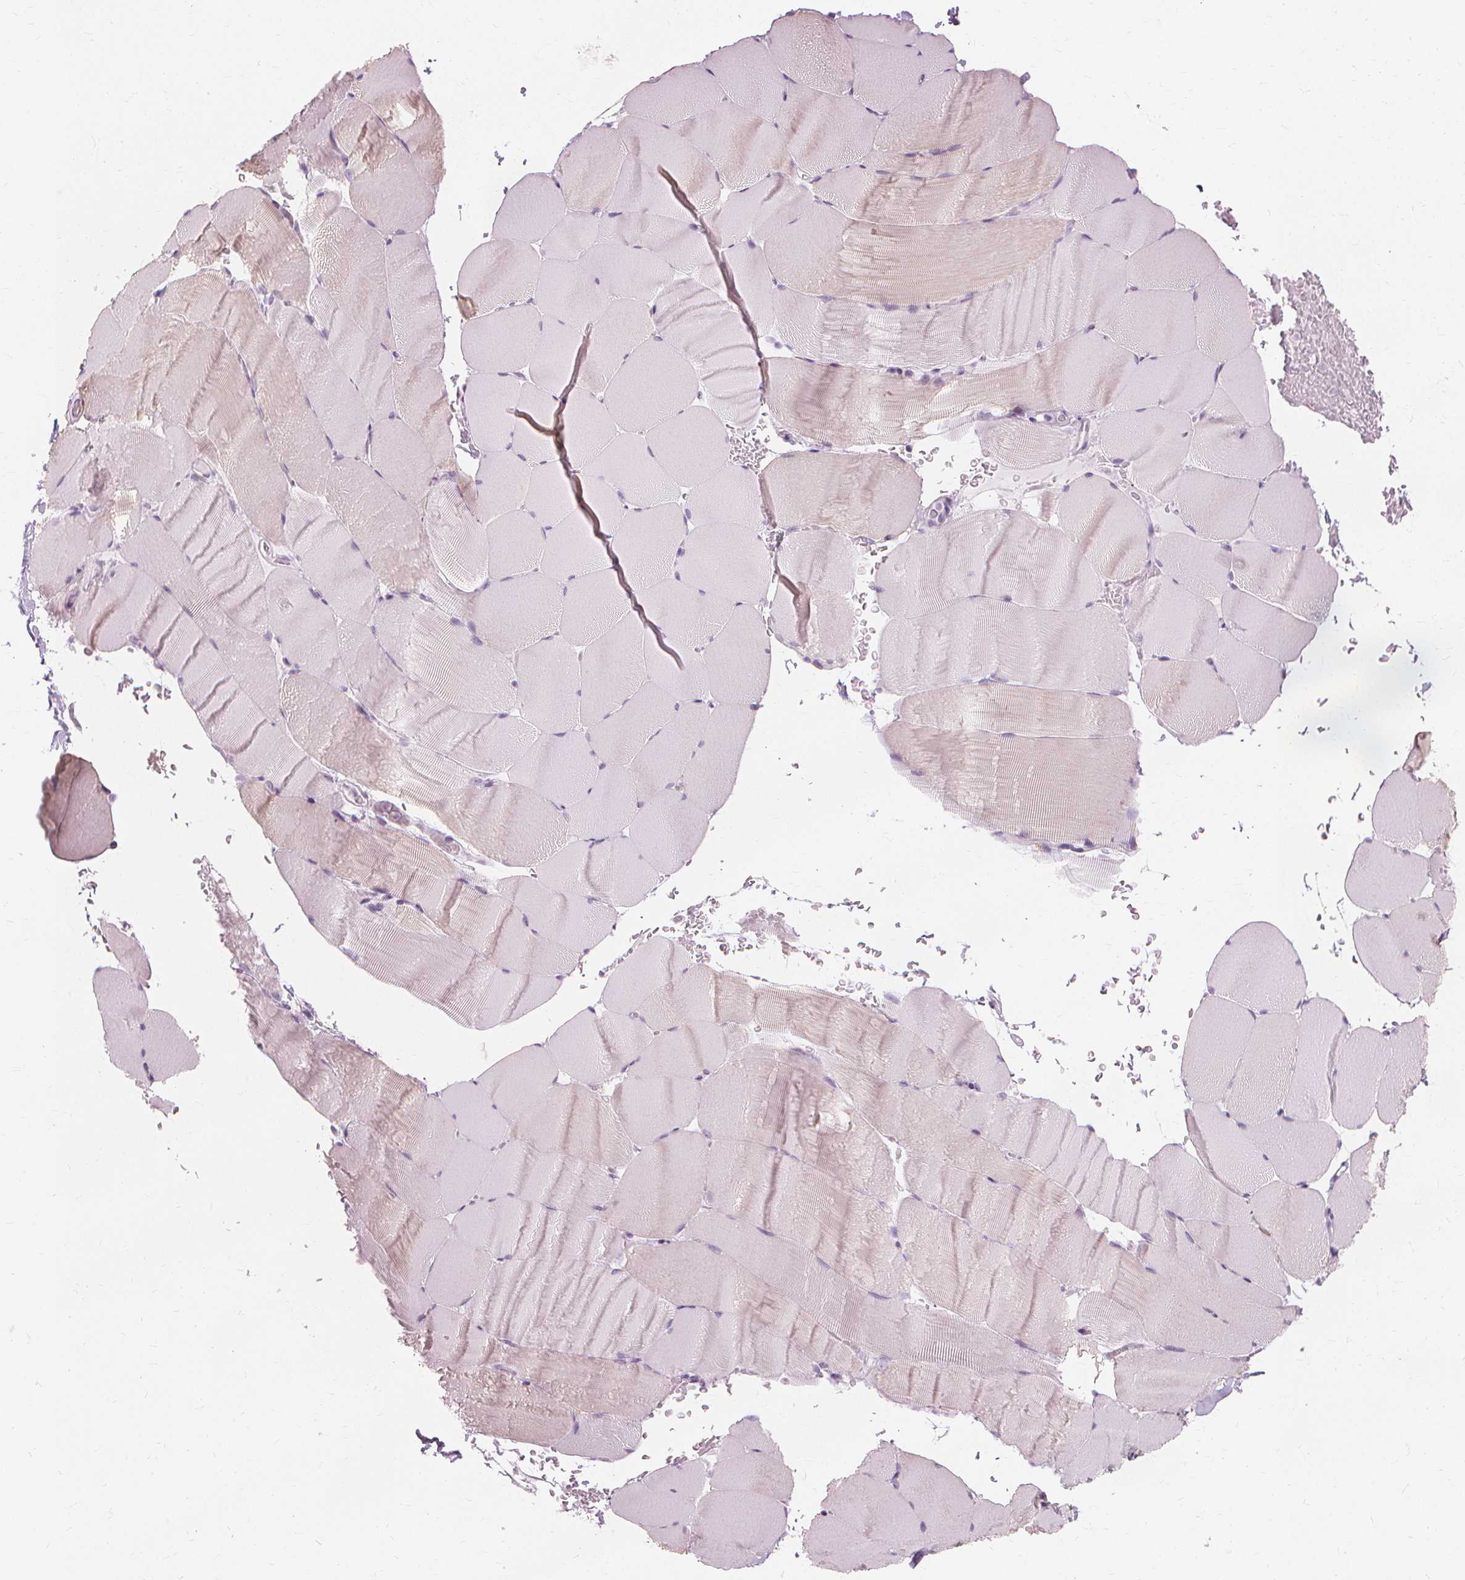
{"staining": {"intensity": "negative", "quantity": "none", "location": "none"}, "tissue": "skeletal muscle", "cell_type": "Myocytes", "image_type": "normal", "snomed": [{"axis": "morphology", "description": "Normal tissue, NOS"}, {"axis": "topography", "description": "Skeletal muscle"}], "caption": "Immunohistochemistry (IHC) histopathology image of normal human skeletal muscle stained for a protein (brown), which shows no expression in myocytes. (DAB immunohistochemistry visualized using brightfield microscopy, high magnification).", "gene": "MUC12", "patient": {"sex": "female", "age": 37}}